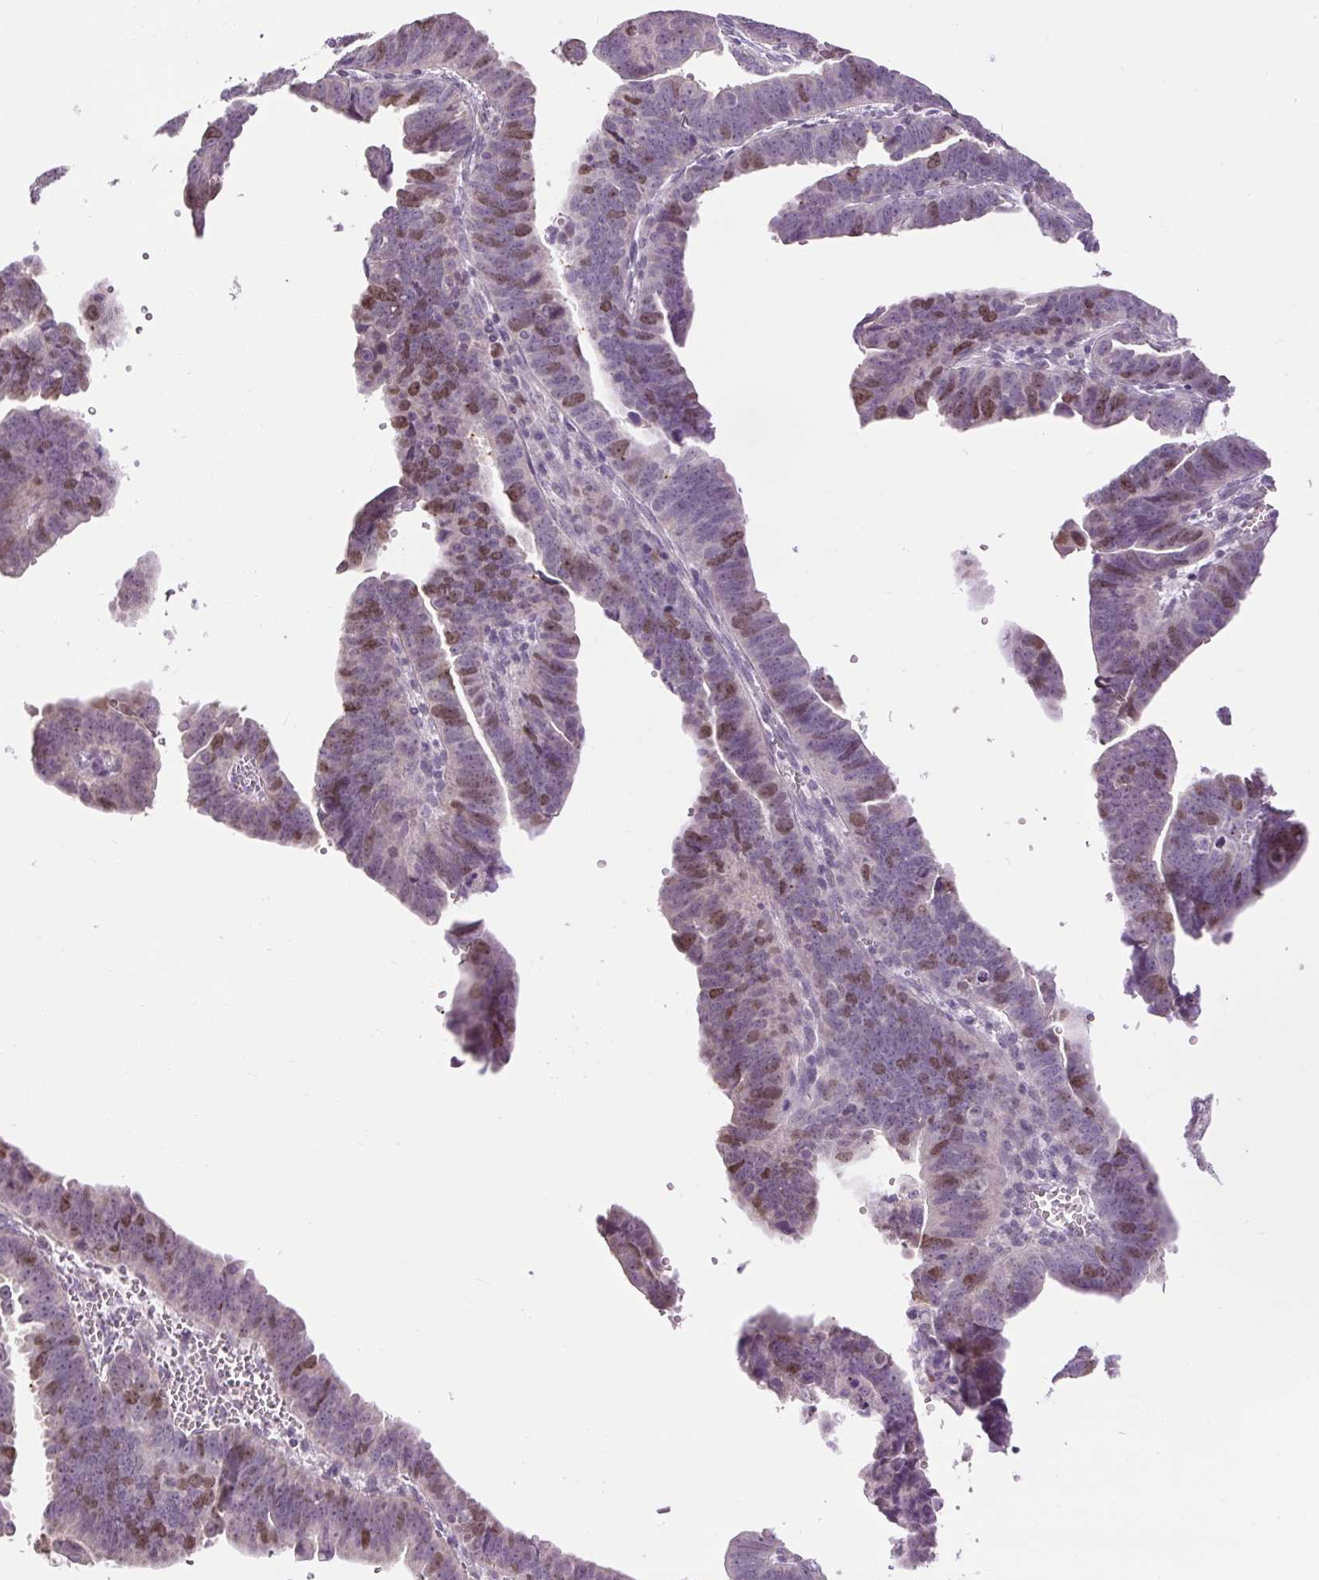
{"staining": {"intensity": "moderate", "quantity": "25%-75%", "location": "nuclear"}, "tissue": "endometrial cancer", "cell_type": "Tumor cells", "image_type": "cancer", "snomed": [{"axis": "morphology", "description": "Adenocarcinoma, NOS"}, {"axis": "topography", "description": "Endometrium"}], "caption": "Endometrial cancer (adenocarcinoma) stained with a protein marker reveals moderate staining in tumor cells.", "gene": "RACGAP1", "patient": {"sex": "female", "age": 75}}